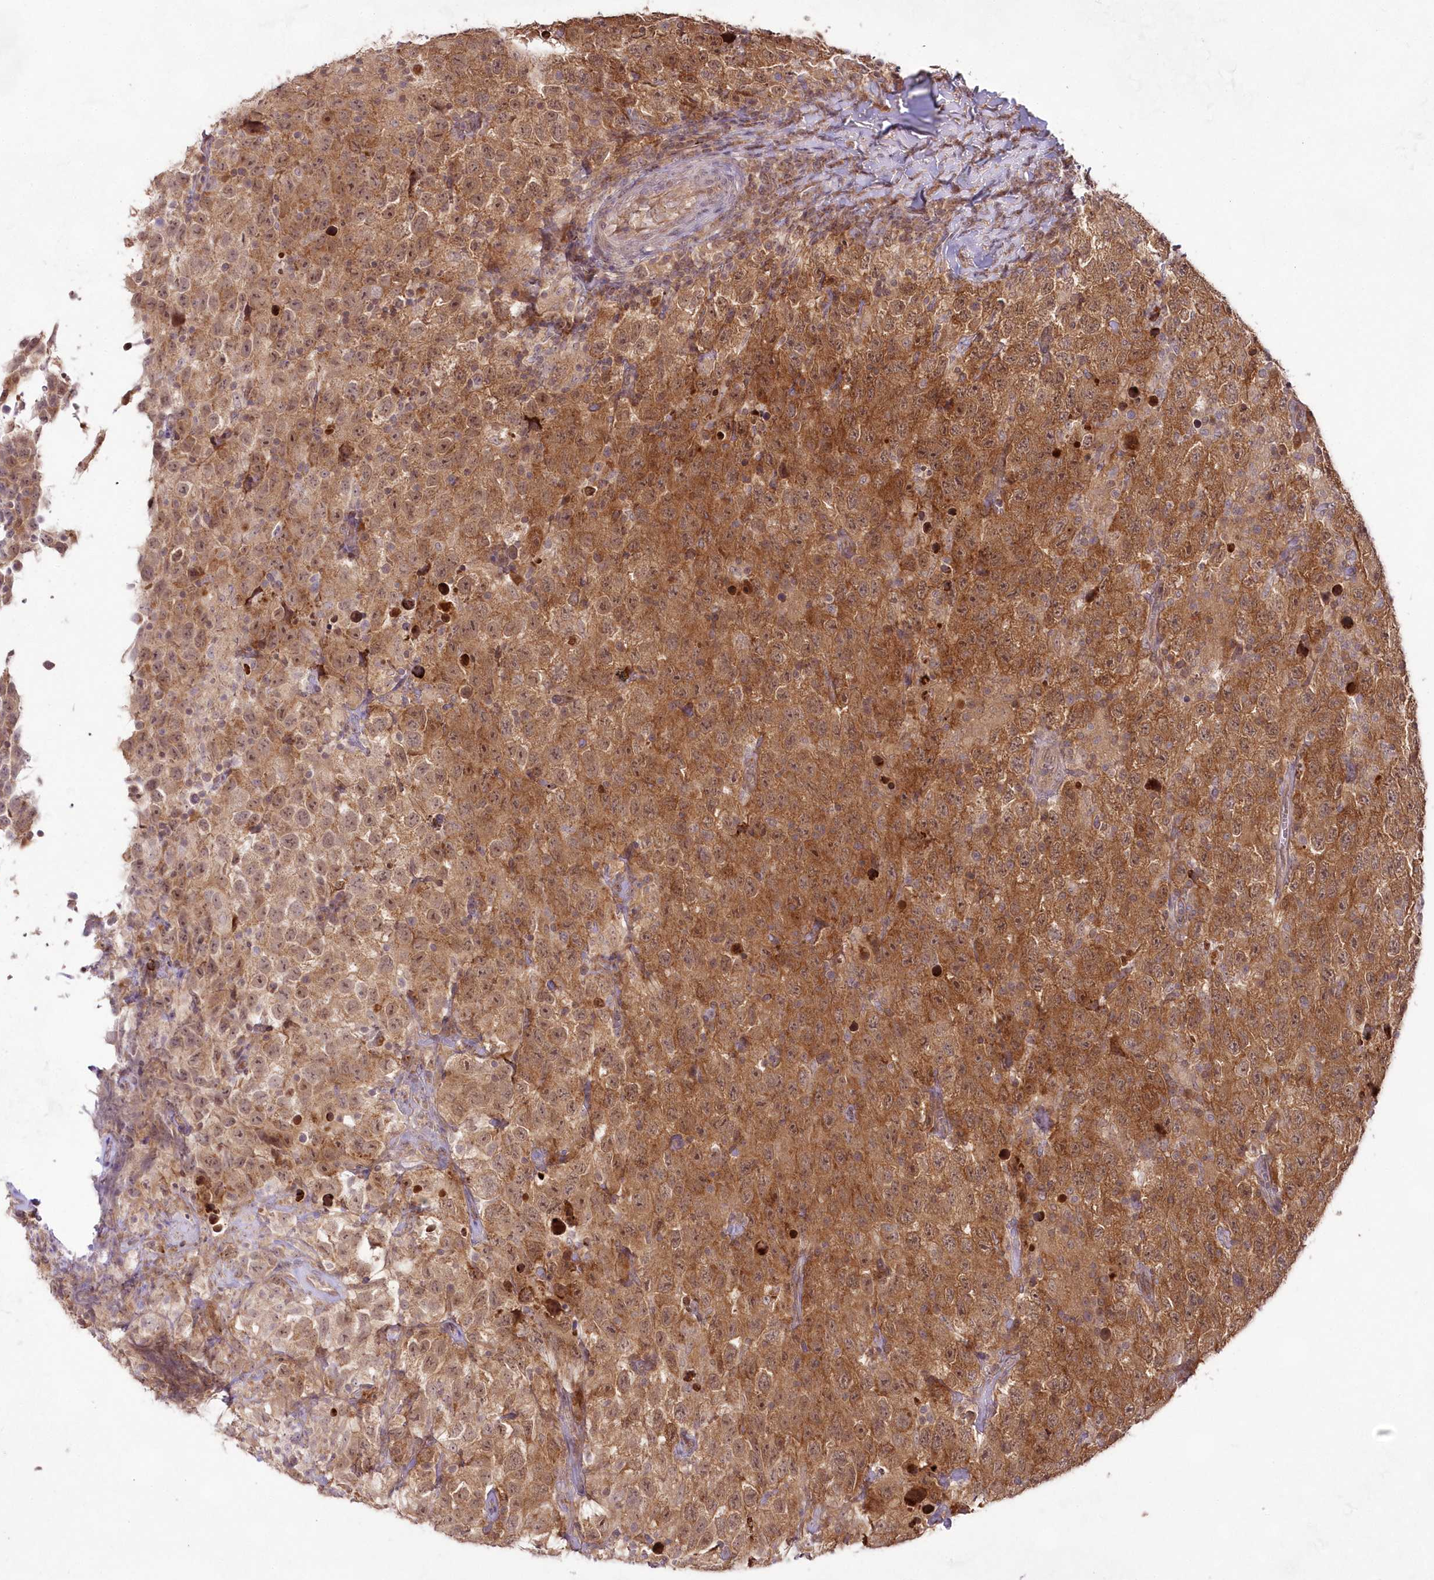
{"staining": {"intensity": "moderate", "quantity": ">75%", "location": "cytoplasmic/membranous,nuclear"}, "tissue": "testis cancer", "cell_type": "Tumor cells", "image_type": "cancer", "snomed": [{"axis": "morphology", "description": "Seminoma, NOS"}, {"axis": "topography", "description": "Testis"}], "caption": "Human testis seminoma stained for a protein (brown) reveals moderate cytoplasmic/membranous and nuclear positive positivity in about >75% of tumor cells.", "gene": "IMPA1", "patient": {"sex": "male", "age": 41}}